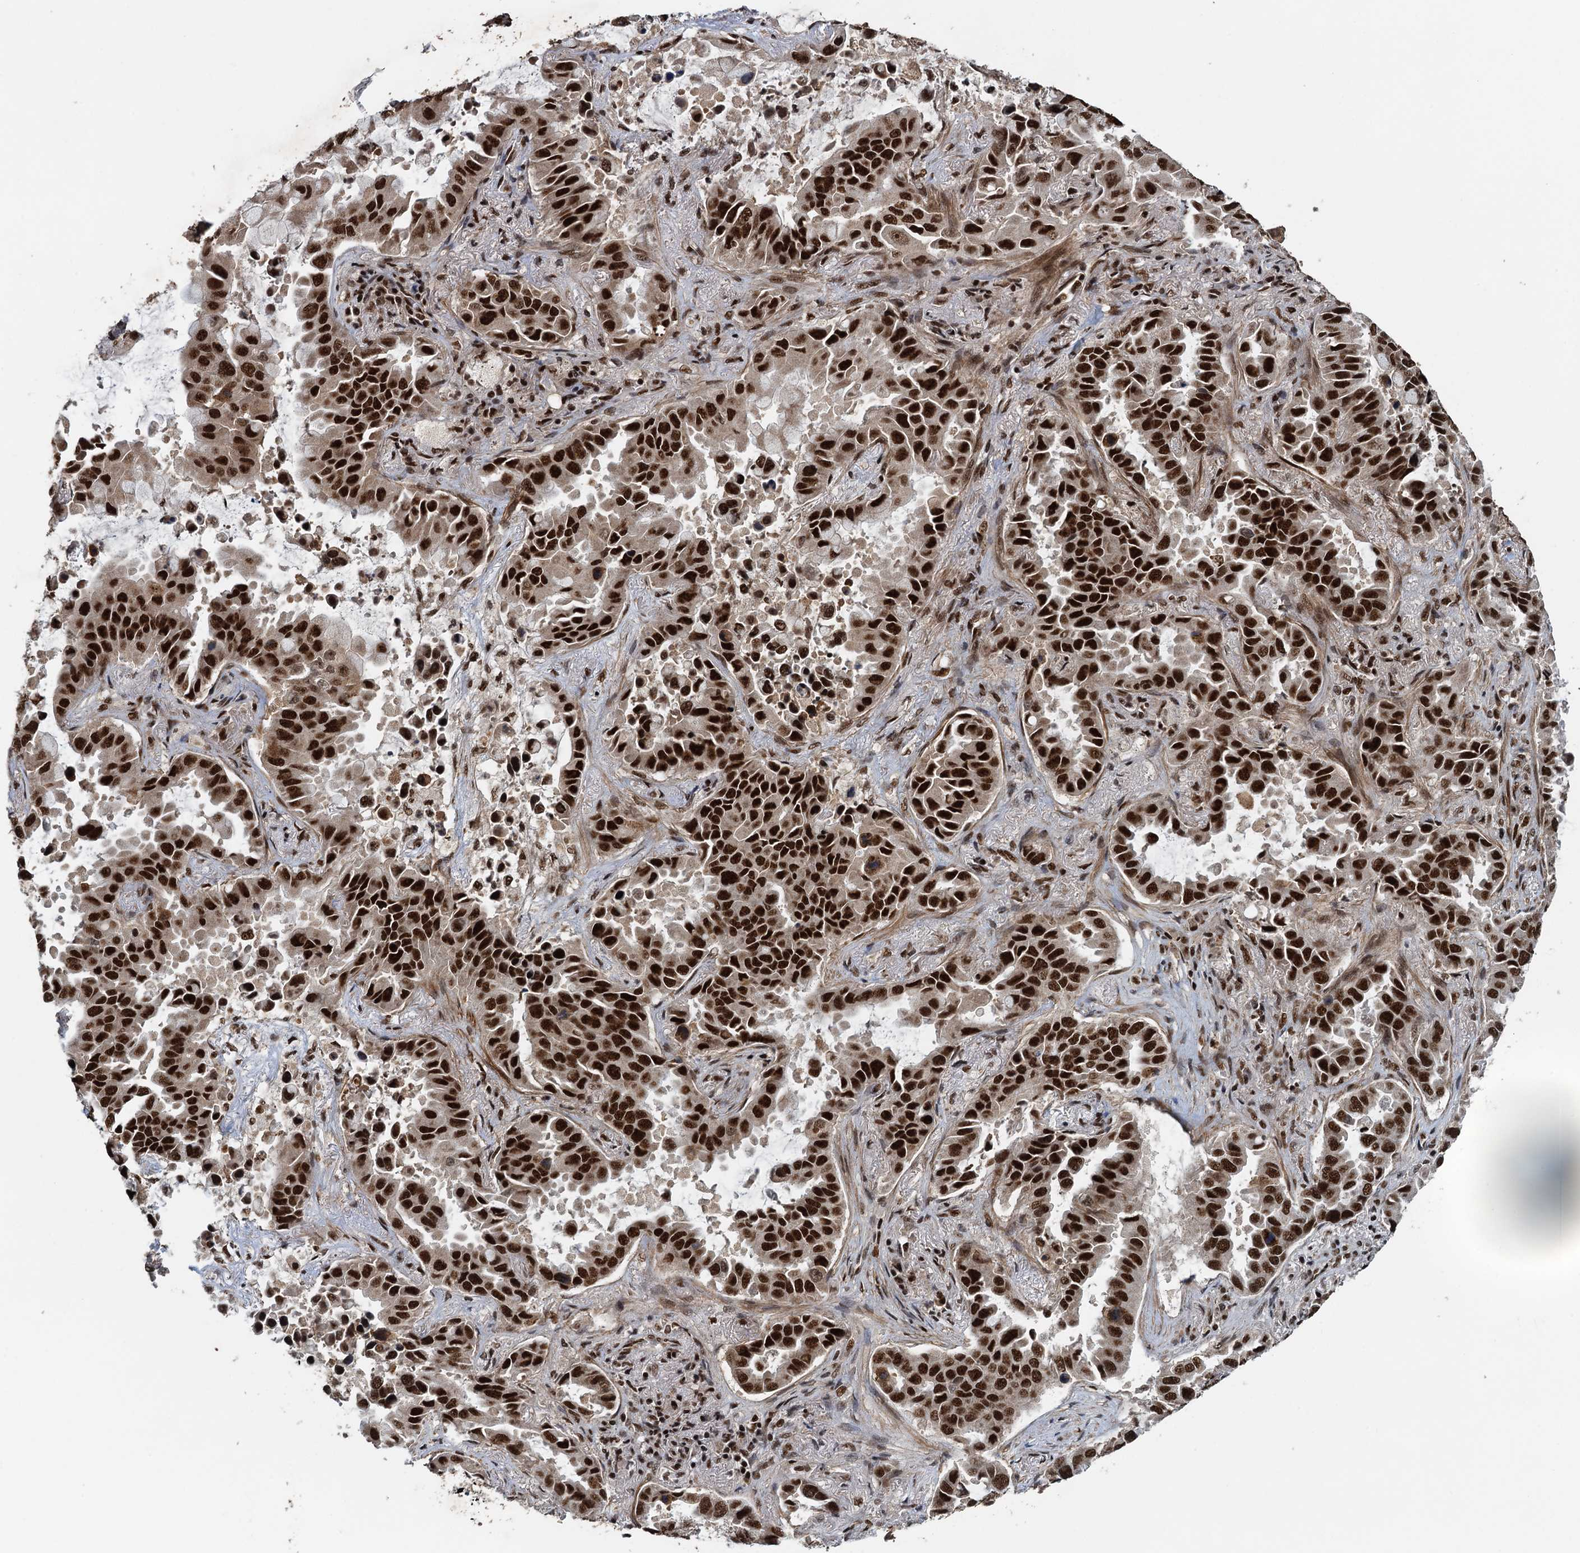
{"staining": {"intensity": "strong", "quantity": ">75%", "location": "nuclear"}, "tissue": "lung cancer", "cell_type": "Tumor cells", "image_type": "cancer", "snomed": [{"axis": "morphology", "description": "Adenocarcinoma, NOS"}, {"axis": "topography", "description": "Lung"}], "caption": "DAB (3,3'-diaminobenzidine) immunohistochemical staining of lung cancer (adenocarcinoma) reveals strong nuclear protein positivity in about >75% of tumor cells.", "gene": "ZC3H18", "patient": {"sex": "male", "age": 64}}